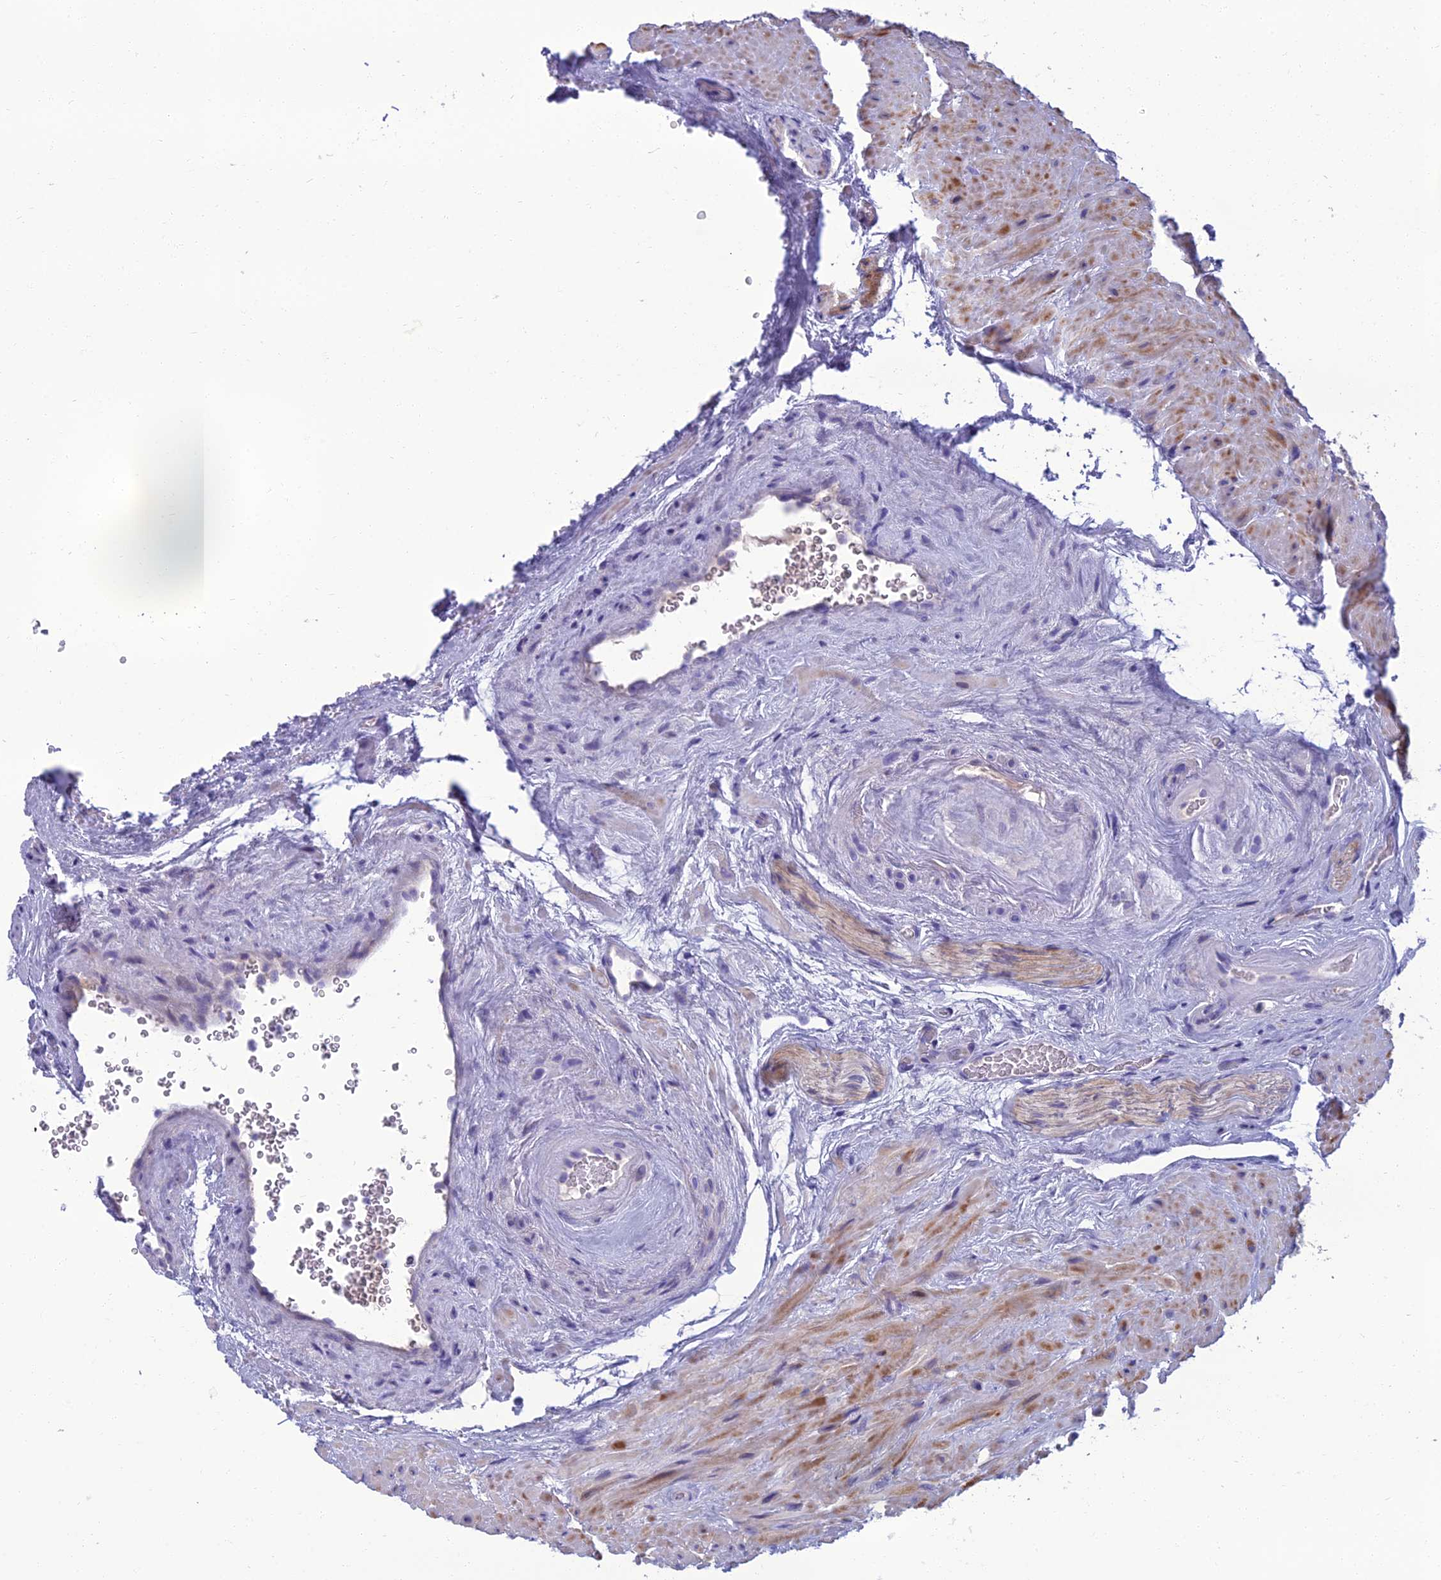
{"staining": {"intensity": "moderate", "quantity": "<25%", "location": "cytoplasmic/membranous"}, "tissue": "seminal vesicle", "cell_type": "Glandular cells", "image_type": "normal", "snomed": [{"axis": "morphology", "description": "Normal tissue, NOS"}, {"axis": "topography", "description": "Seminal veicle"}, {"axis": "topography", "description": "Peripheral nerve tissue"}], "caption": "High-magnification brightfield microscopy of unremarkable seminal vesicle stained with DAB (brown) and counterstained with hematoxylin (blue). glandular cells exhibit moderate cytoplasmic/membranous positivity is seen in about<25% of cells.", "gene": "SPTLC3", "patient": {"sex": "male", "age": 67}}